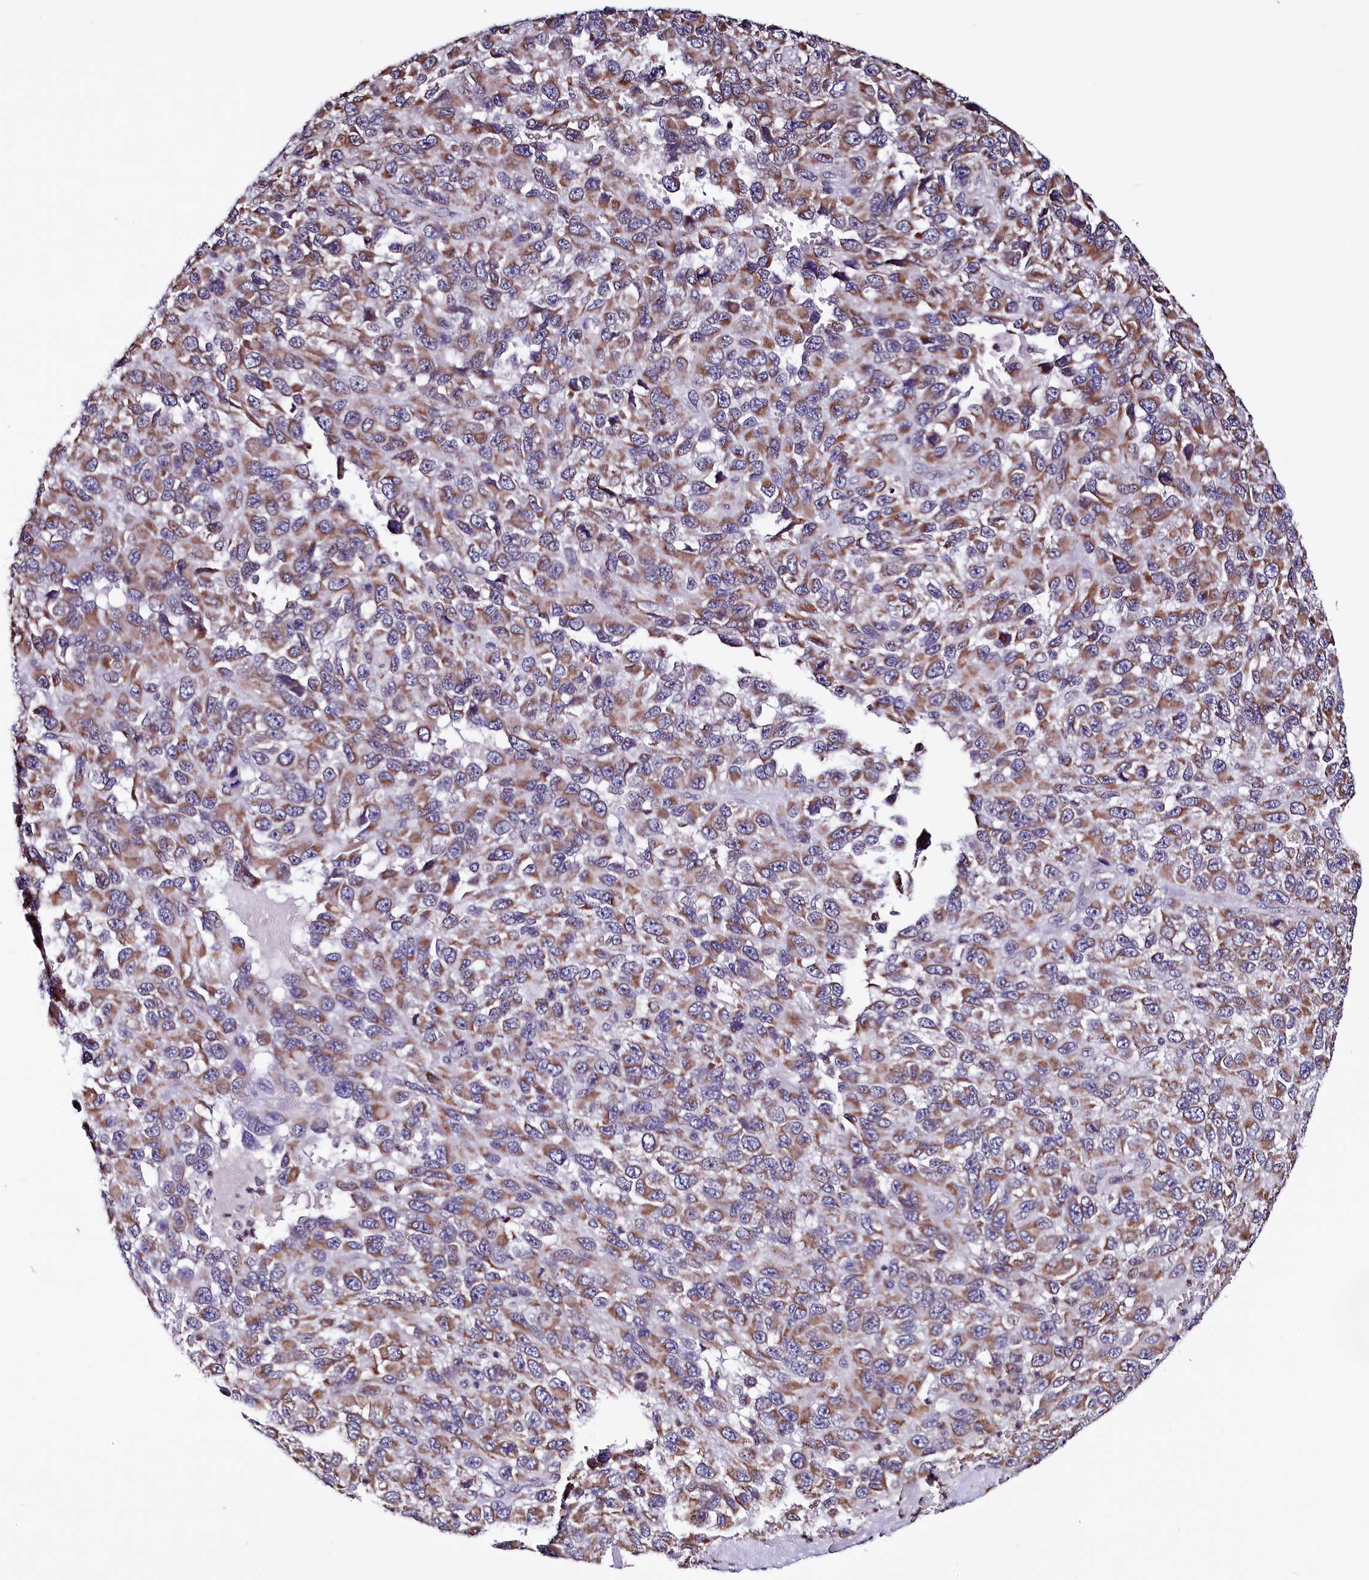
{"staining": {"intensity": "moderate", "quantity": ">75%", "location": "cytoplasmic/membranous"}, "tissue": "melanoma", "cell_type": "Tumor cells", "image_type": "cancer", "snomed": [{"axis": "morphology", "description": "Normal tissue, NOS"}, {"axis": "morphology", "description": "Malignant melanoma, NOS"}, {"axis": "topography", "description": "Skin"}], "caption": "Immunohistochemical staining of human melanoma shows medium levels of moderate cytoplasmic/membranous protein positivity in about >75% of tumor cells.", "gene": "HAND1", "patient": {"sex": "female", "age": 96}}